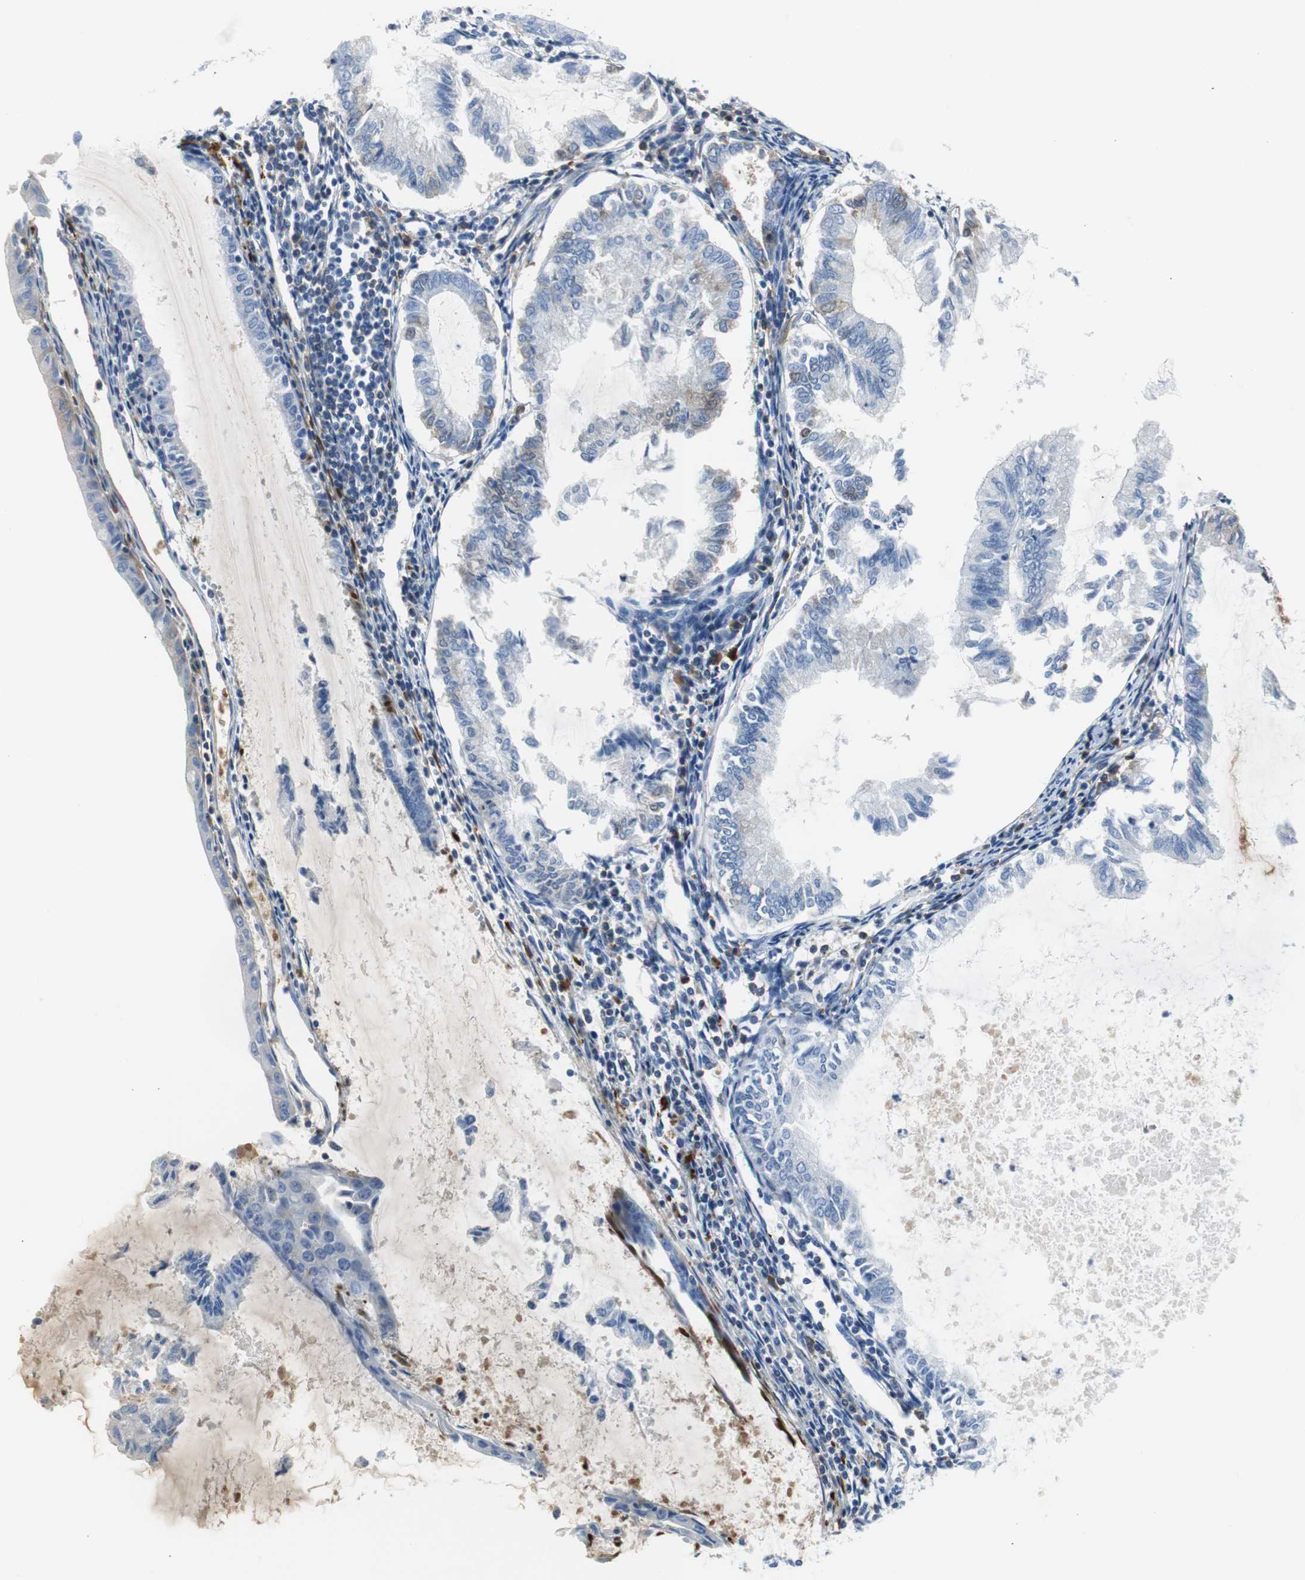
{"staining": {"intensity": "moderate", "quantity": "<25%", "location": "cytoplasmic/membranous"}, "tissue": "endometrial cancer", "cell_type": "Tumor cells", "image_type": "cancer", "snomed": [{"axis": "morphology", "description": "Adenocarcinoma, NOS"}, {"axis": "topography", "description": "Endometrium"}], "caption": "This photomicrograph reveals immunohistochemistry (IHC) staining of human adenocarcinoma (endometrial), with low moderate cytoplasmic/membranous staining in approximately <25% of tumor cells.", "gene": "APCS", "patient": {"sex": "female", "age": 86}}